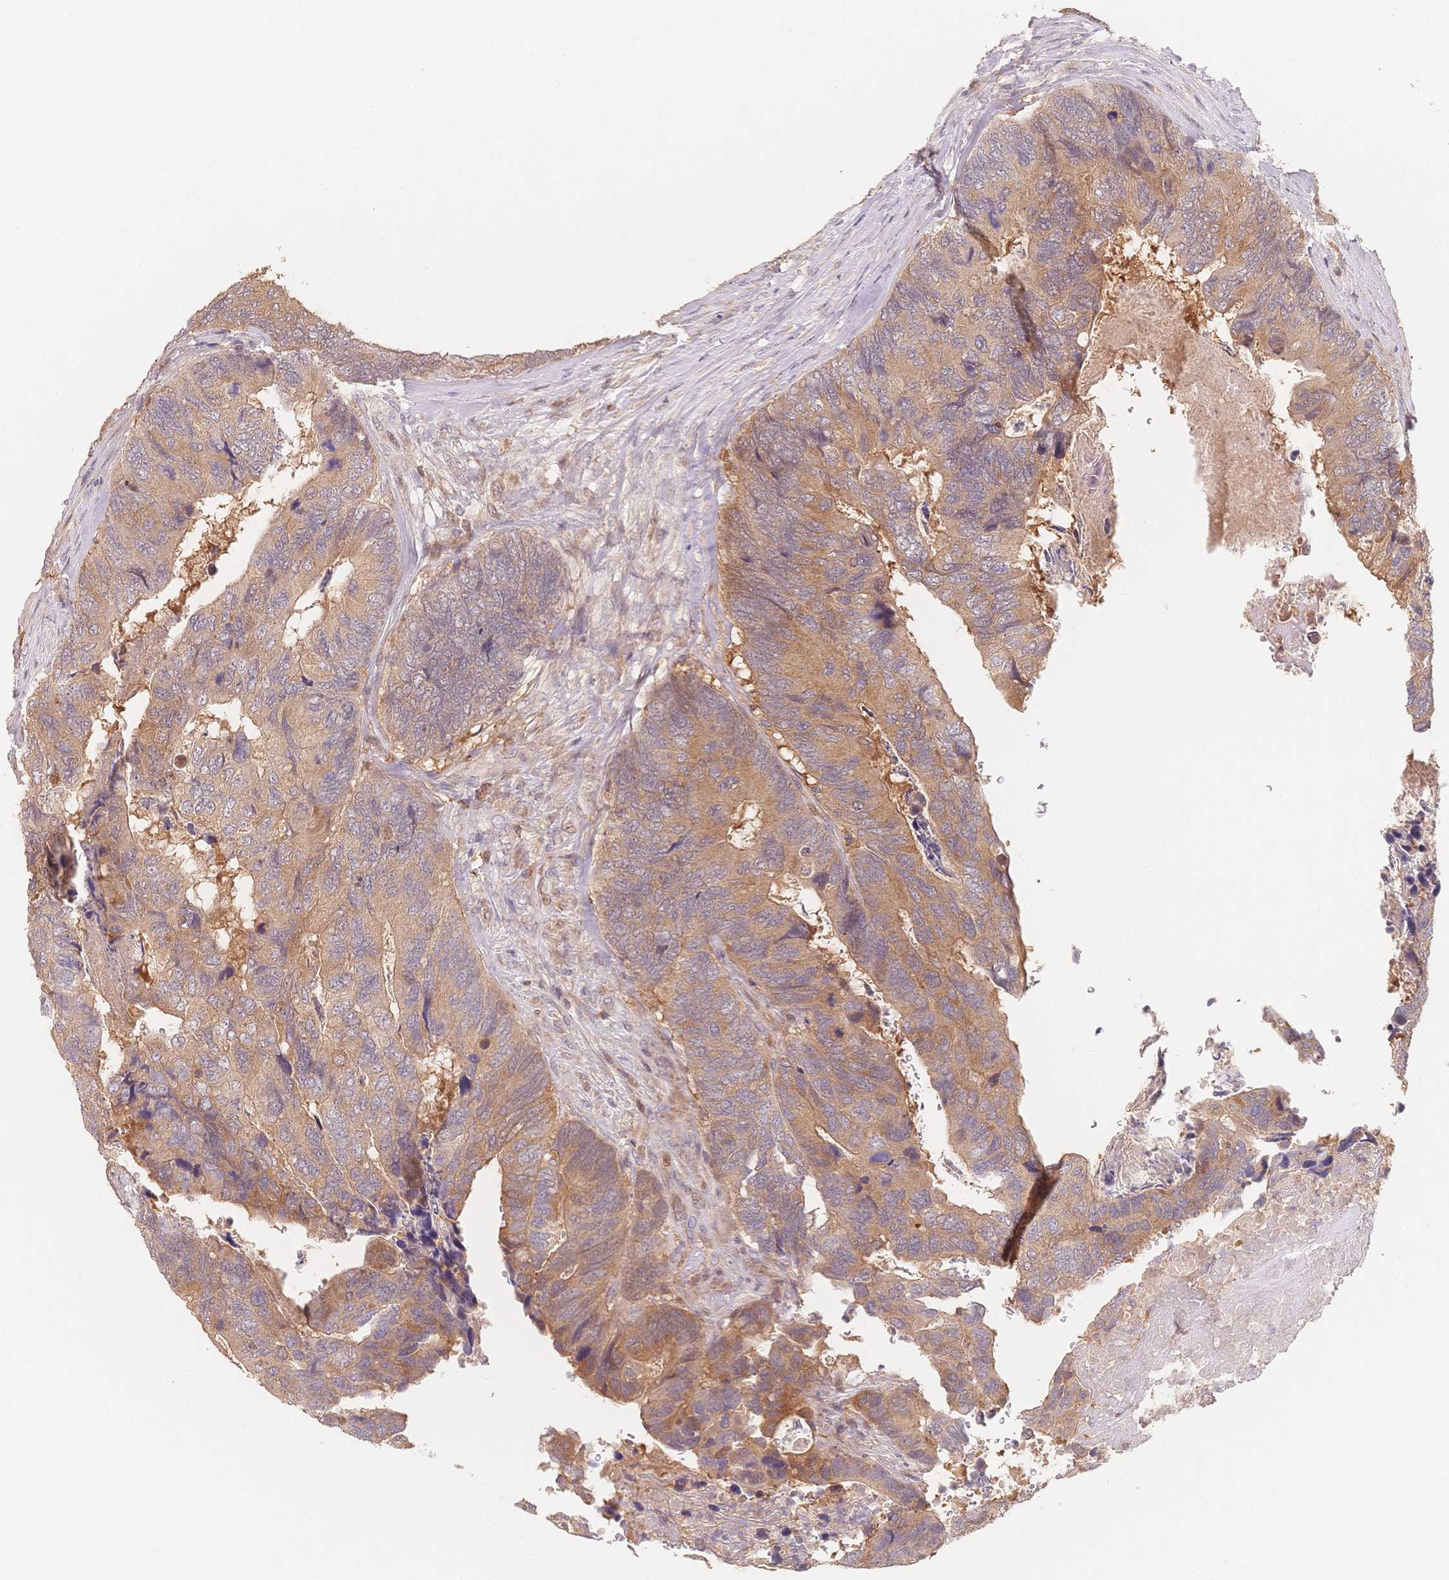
{"staining": {"intensity": "moderate", "quantity": "25%-75%", "location": "cytoplasmic/membranous"}, "tissue": "breast cancer", "cell_type": "Tumor cells", "image_type": "cancer", "snomed": [{"axis": "morphology", "description": "Lobular carcinoma"}, {"axis": "topography", "description": "Breast"}], "caption": "Approximately 25%-75% of tumor cells in breast lobular carcinoma display moderate cytoplasmic/membranous protein positivity as visualized by brown immunohistochemical staining.", "gene": "C12orf75", "patient": {"sex": "female", "age": 59}}